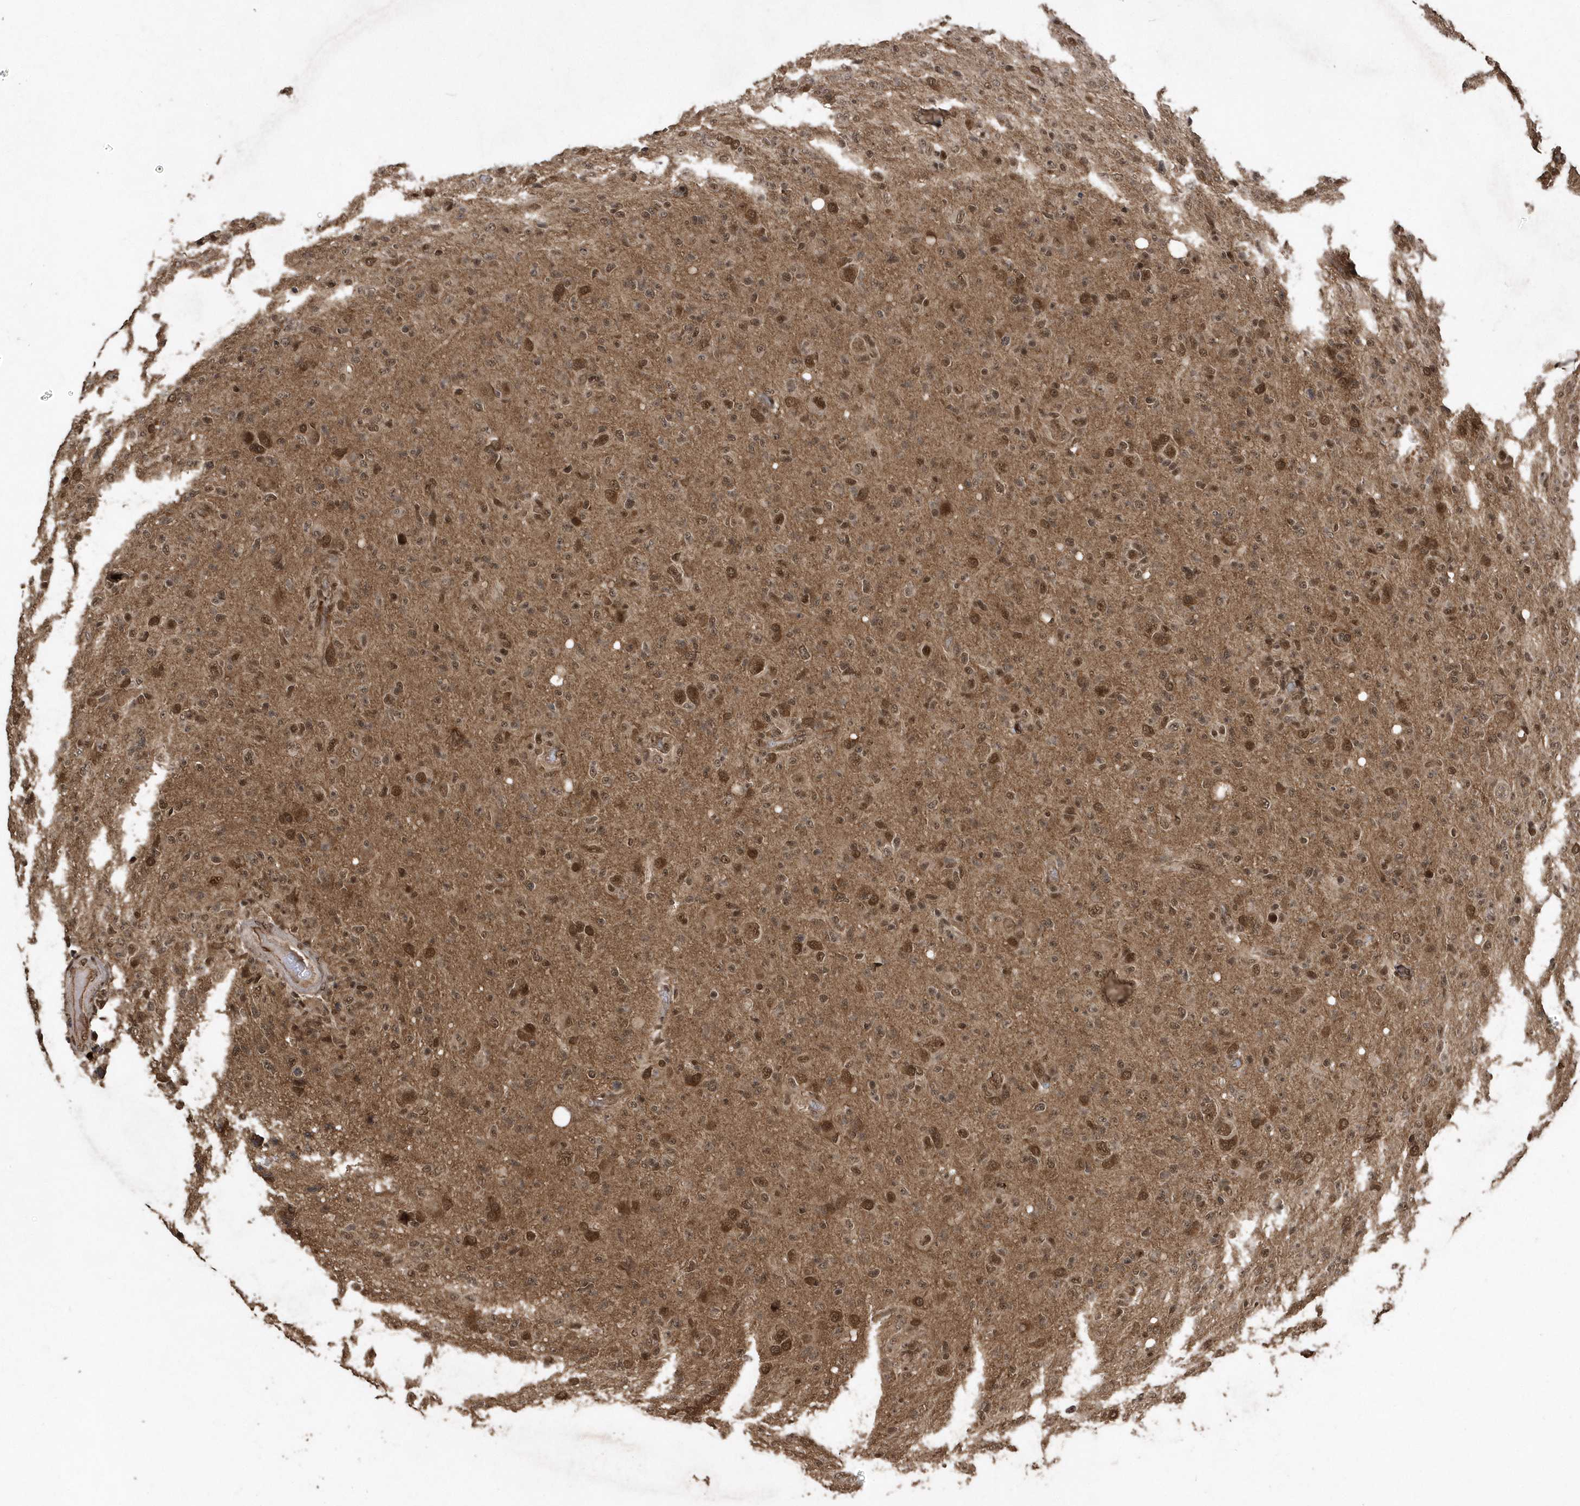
{"staining": {"intensity": "moderate", "quantity": "25%-75%", "location": "nuclear"}, "tissue": "glioma", "cell_type": "Tumor cells", "image_type": "cancer", "snomed": [{"axis": "morphology", "description": "Glioma, malignant, High grade"}, {"axis": "topography", "description": "Brain"}], "caption": "Malignant glioma (high-grade) stained for a protein (brown) shows moderate nuclear positive positivity in approximately 25%-75% of tumor cells.", "gene": "INTS12", "patient": {"sex": "female", "age": 57}}